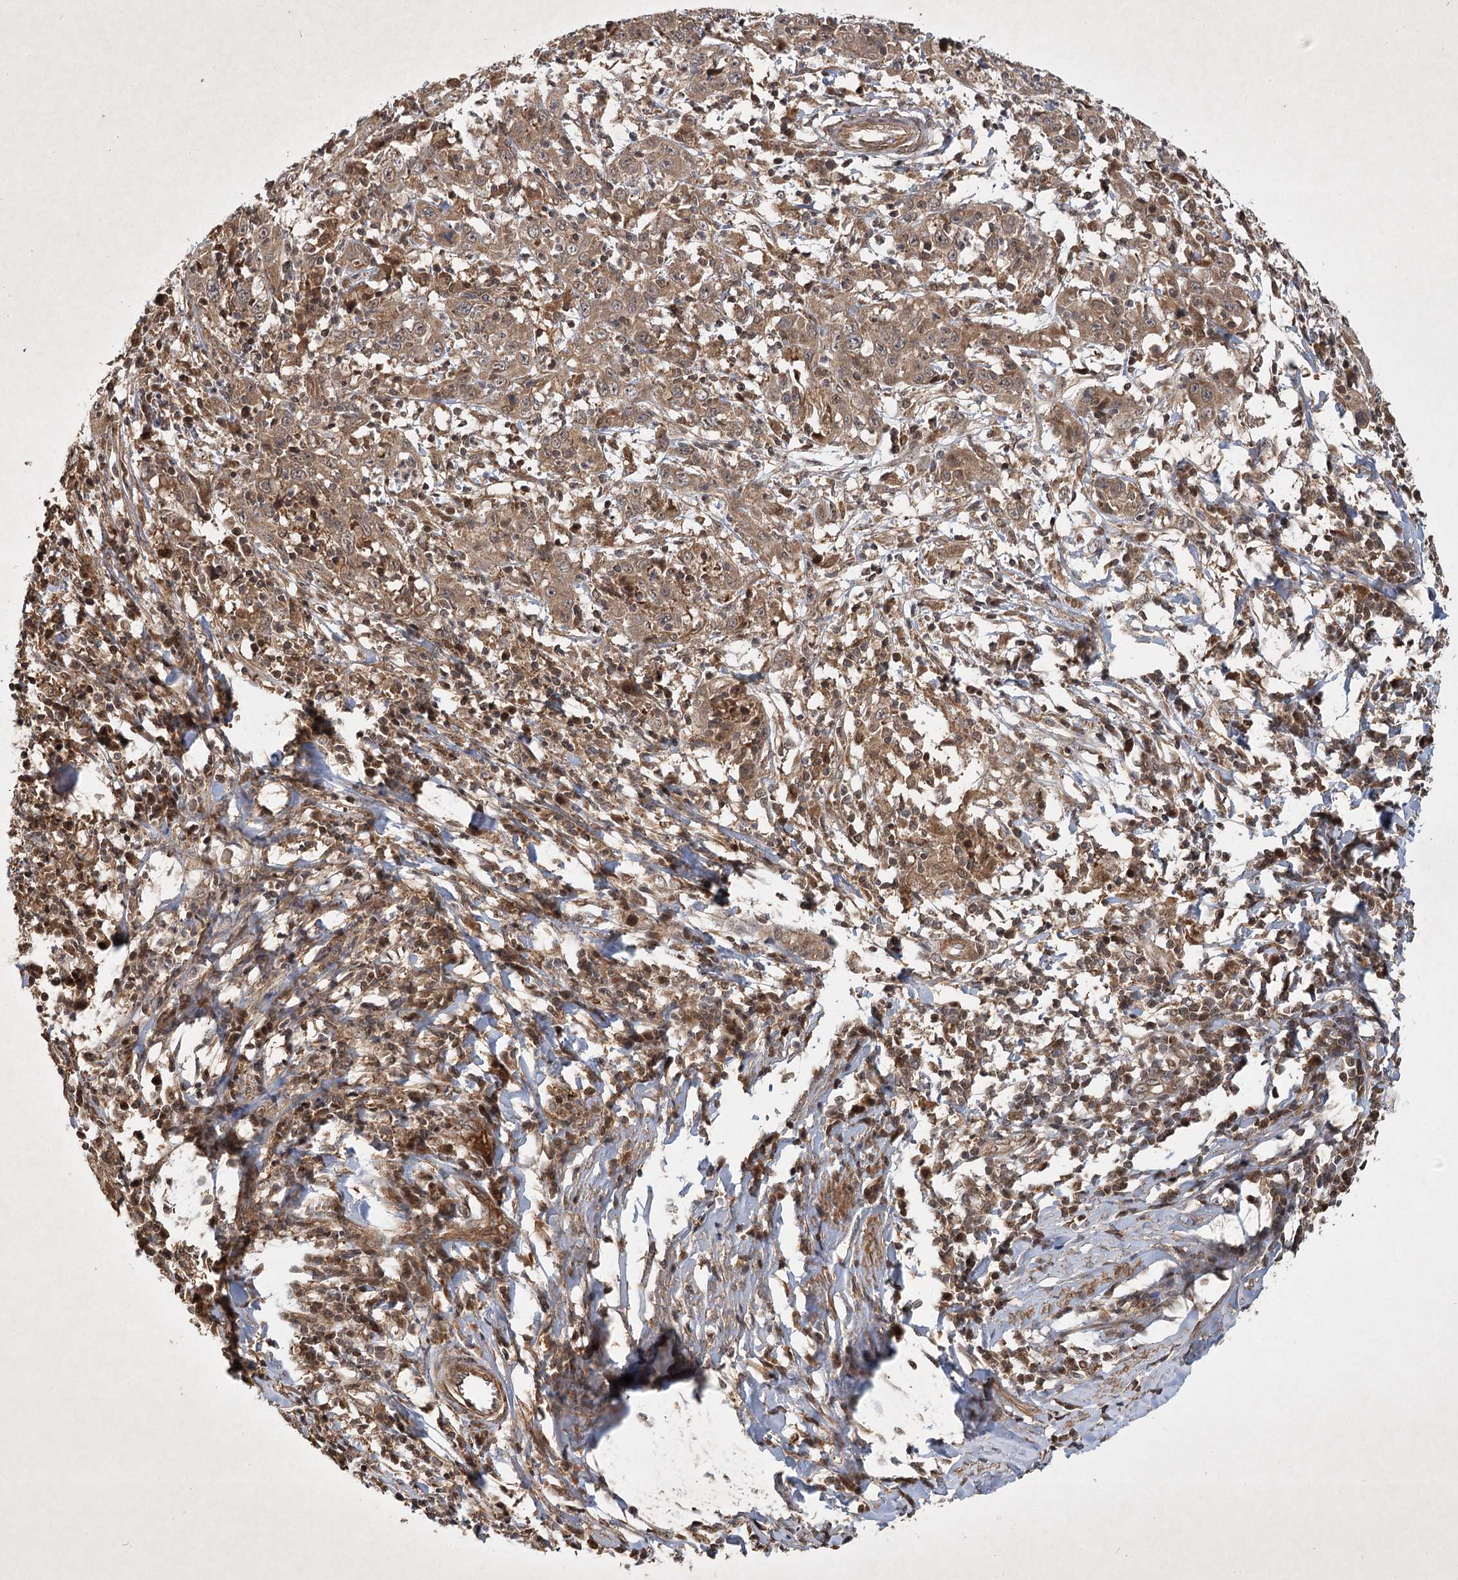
{"staining": {"intensity": "moderate", "quantity": ">75%", "location": "cytoplasmic/membranous"}, "tissue": "cervical cancer", "cell_type": "Tumor cells", "image_type": "cancer", "snomed": [{"axis": "morphology", "description": "Squamous cell carcinoma, NOS"}, {"axis": "topography", "description": "Cervix"}], "caption": "A brown stain shows moderate cytoplasmic/membranous expression of a protein in cervical squamous cell carcinoma tumor cells.", "gene": "INSIG2", "patient": {"sex": "female", "age": 46}}